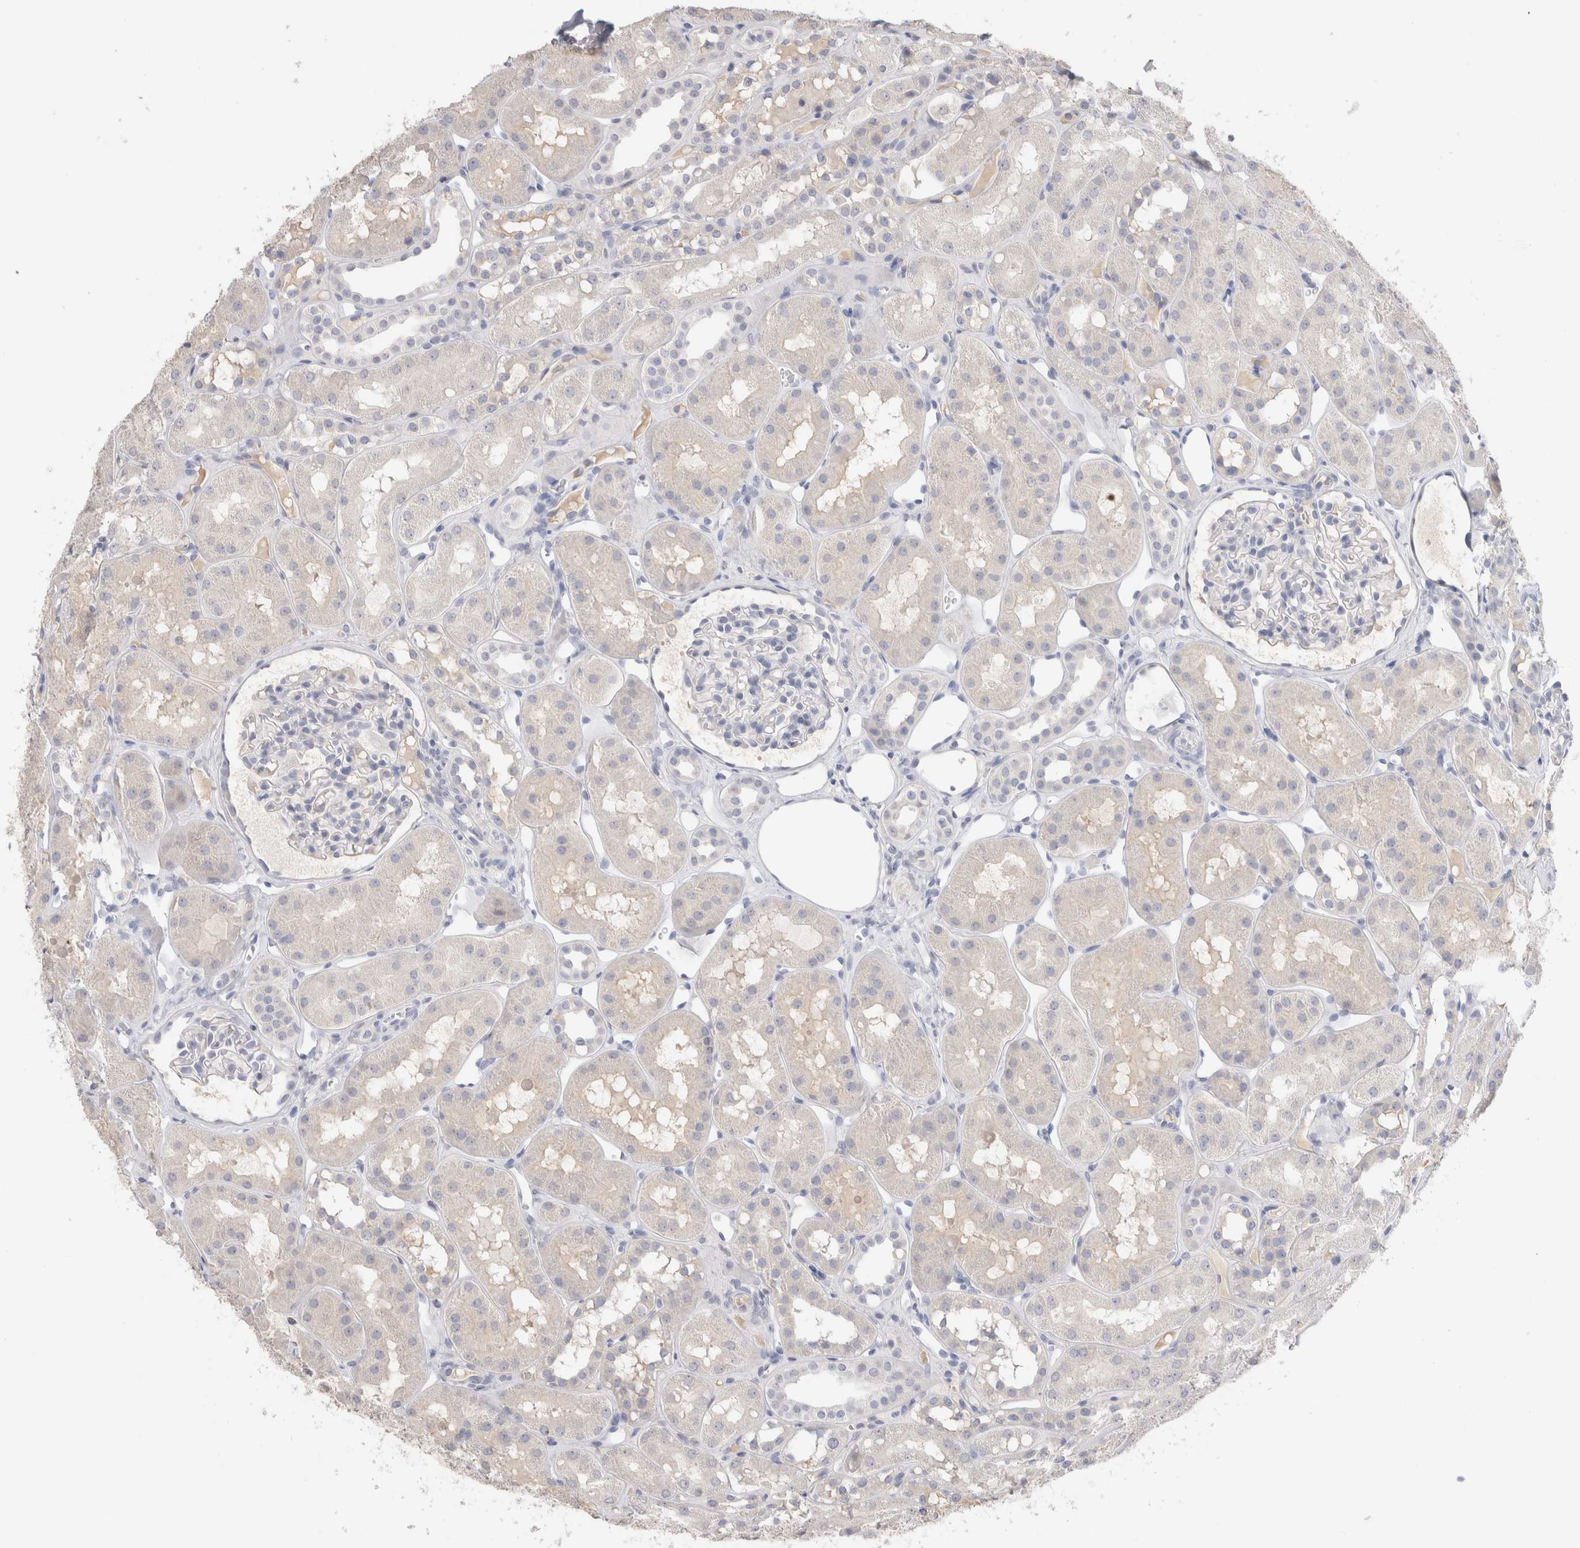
{"staining": {"intensity": "negative", "quantity": "none", "location": "none"}, "tissue": "kidney", "cell_type": "Cells in glomeruli", "image_type": "normal", "snomed": [{"axis": "morphology", "description": "Normal tissue, NOS"}, {"axis": "topography", "description": "Kidney"}], "caption": "High magnification brightfield microscopy of unremarkable kidney stained with DAB (brown) and counterstained with hematoxylin (blue): cells in glomeruli show no significant positivity.", "gene": "LAMP3", "patient": {"sex": "male", "age": 16}}